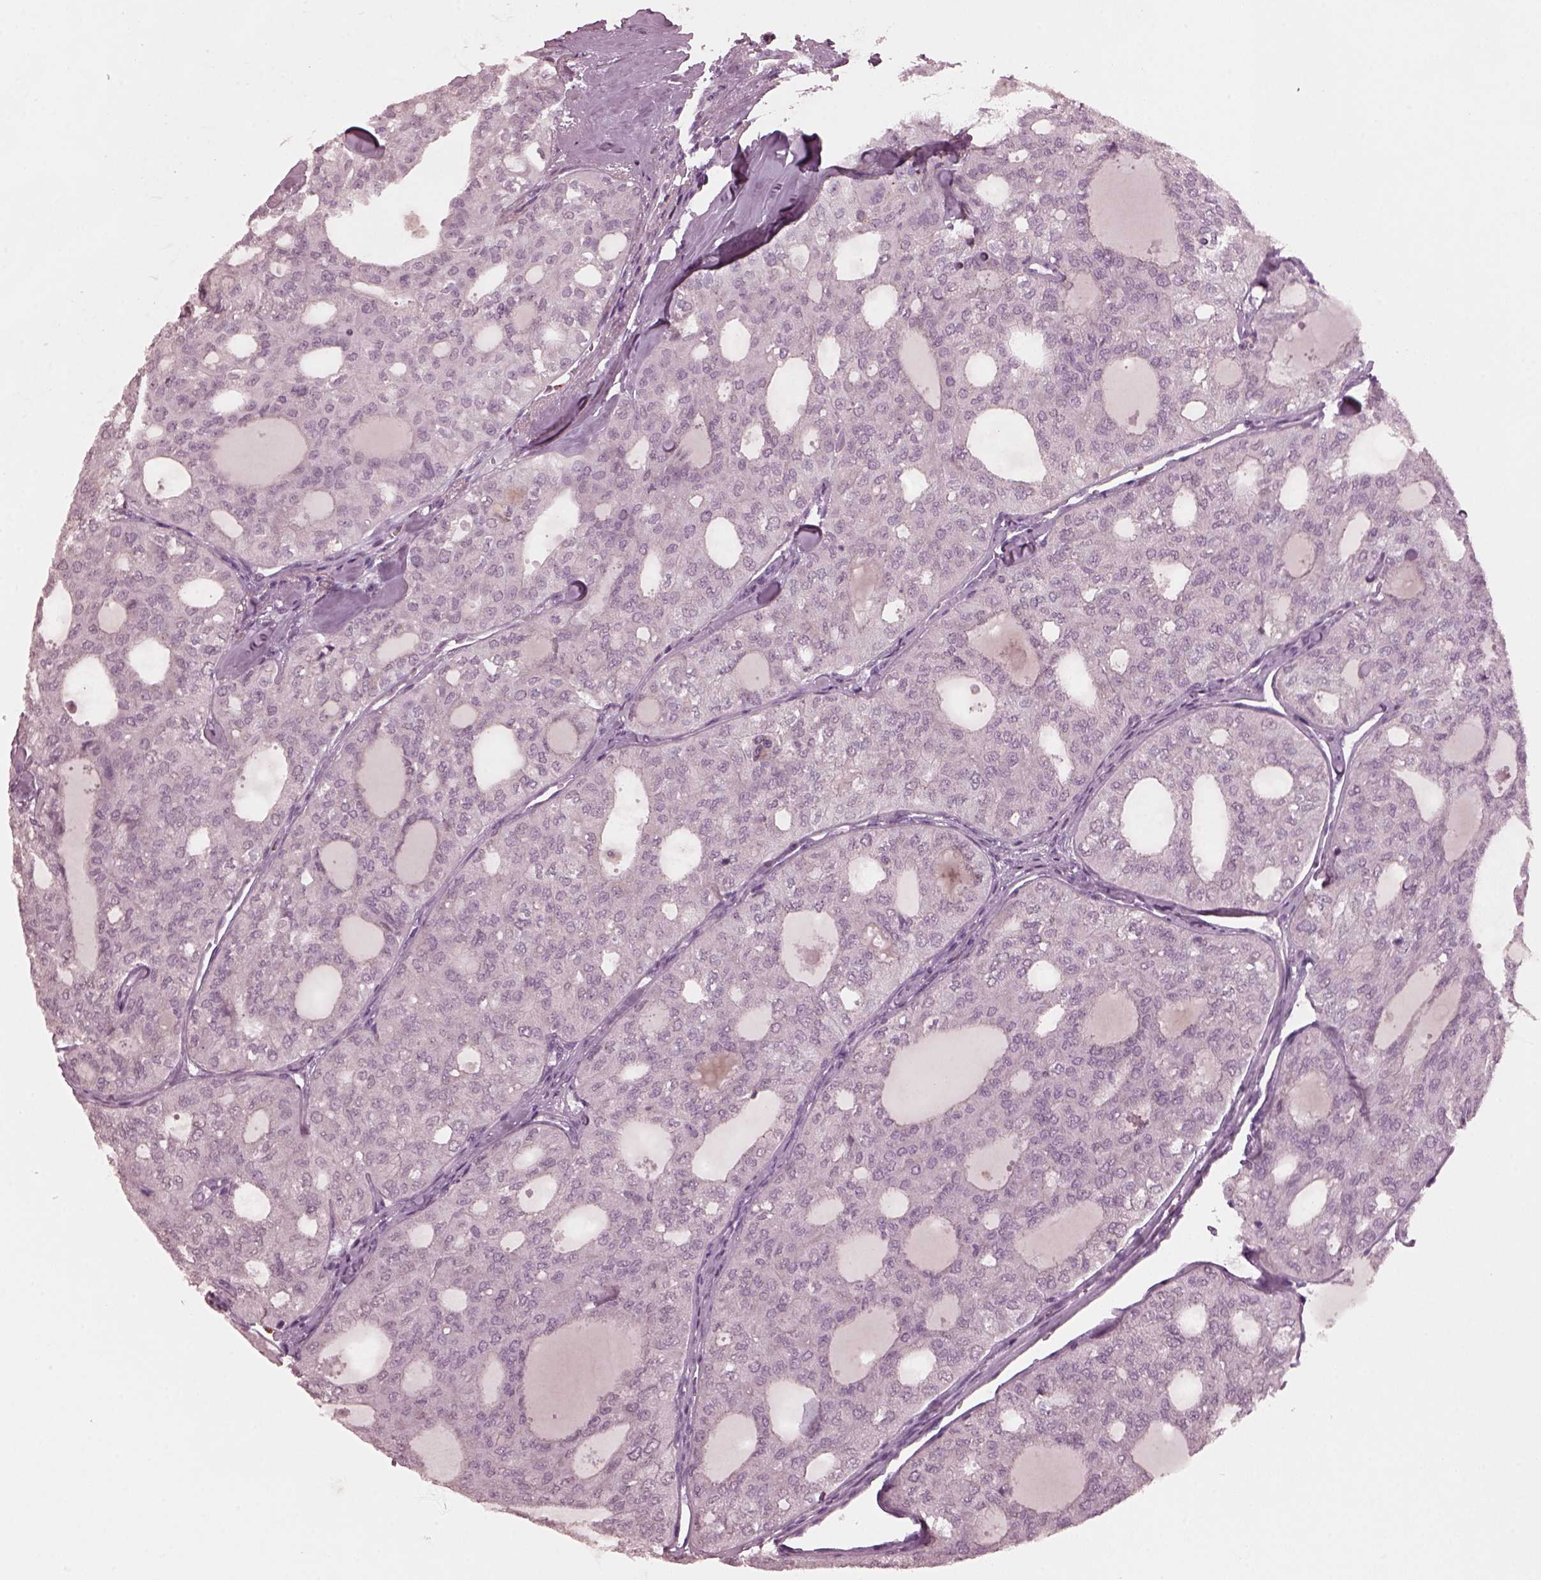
{"staining": {"intensity": "negative", "quantity": "none", "location": "none"}, "tissue": "thyroid cancer", "cell_type": "Tumor cells", "image_type": "cancer", "snomed": [{"axis": "morphology", "description": "Follicular adenoma carcinoma, NOS"}, {"axis": "topography", "description": "Thyroid gland"}], "caption": "DAB (3,3'-diaminobenzidine) immunohistochemical staining of human thyroid cancer exhibits no significant expression in tumor cells. The staining was performed using DAB to visualize the protein expression in brown, while the nuclei were stained in blue with hematoxylin (Magnification: 20x).", "gene": "SLAMF8", "patient": {"sex": "male", "age": 75}}